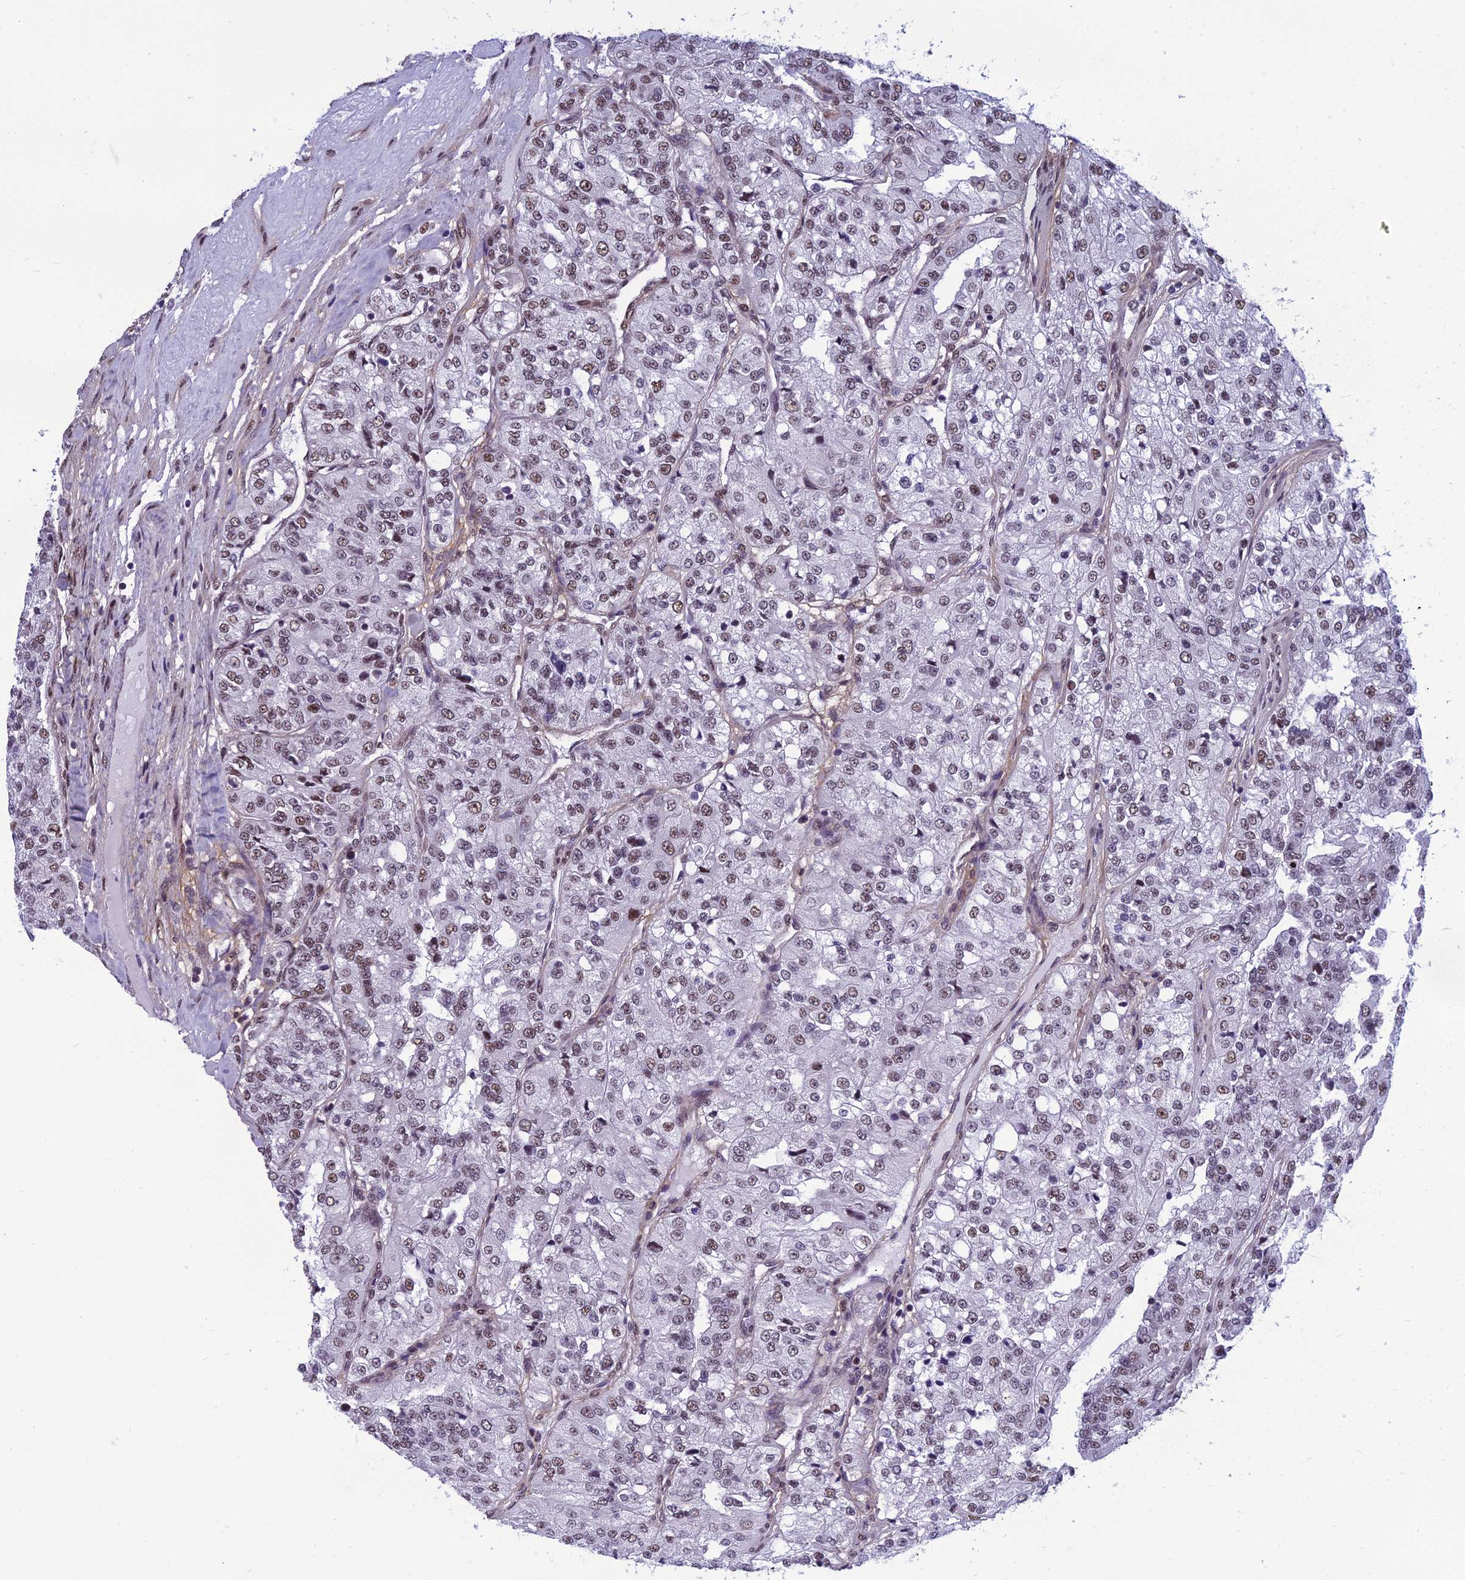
{"staining": {"intensity": "moderate", "quantity": "<25%", "location": "nuclear"}, "tissue": "renal cancer", "cell_type": "Tumor cells", "image_type": "cancer", "snomed": [{"axis": "morphology", "description": "Adenocarcinoma, NOS"}, {"axis": "topography", "description": "Kidney"}], "caption": "Renal cancer was stained to show a protein in brown. There is low levels of moderate nuclear expression in about <25% of tumor cells.", "gene": "RSRC1", "patient": {"sex": "female", "age": 63}}